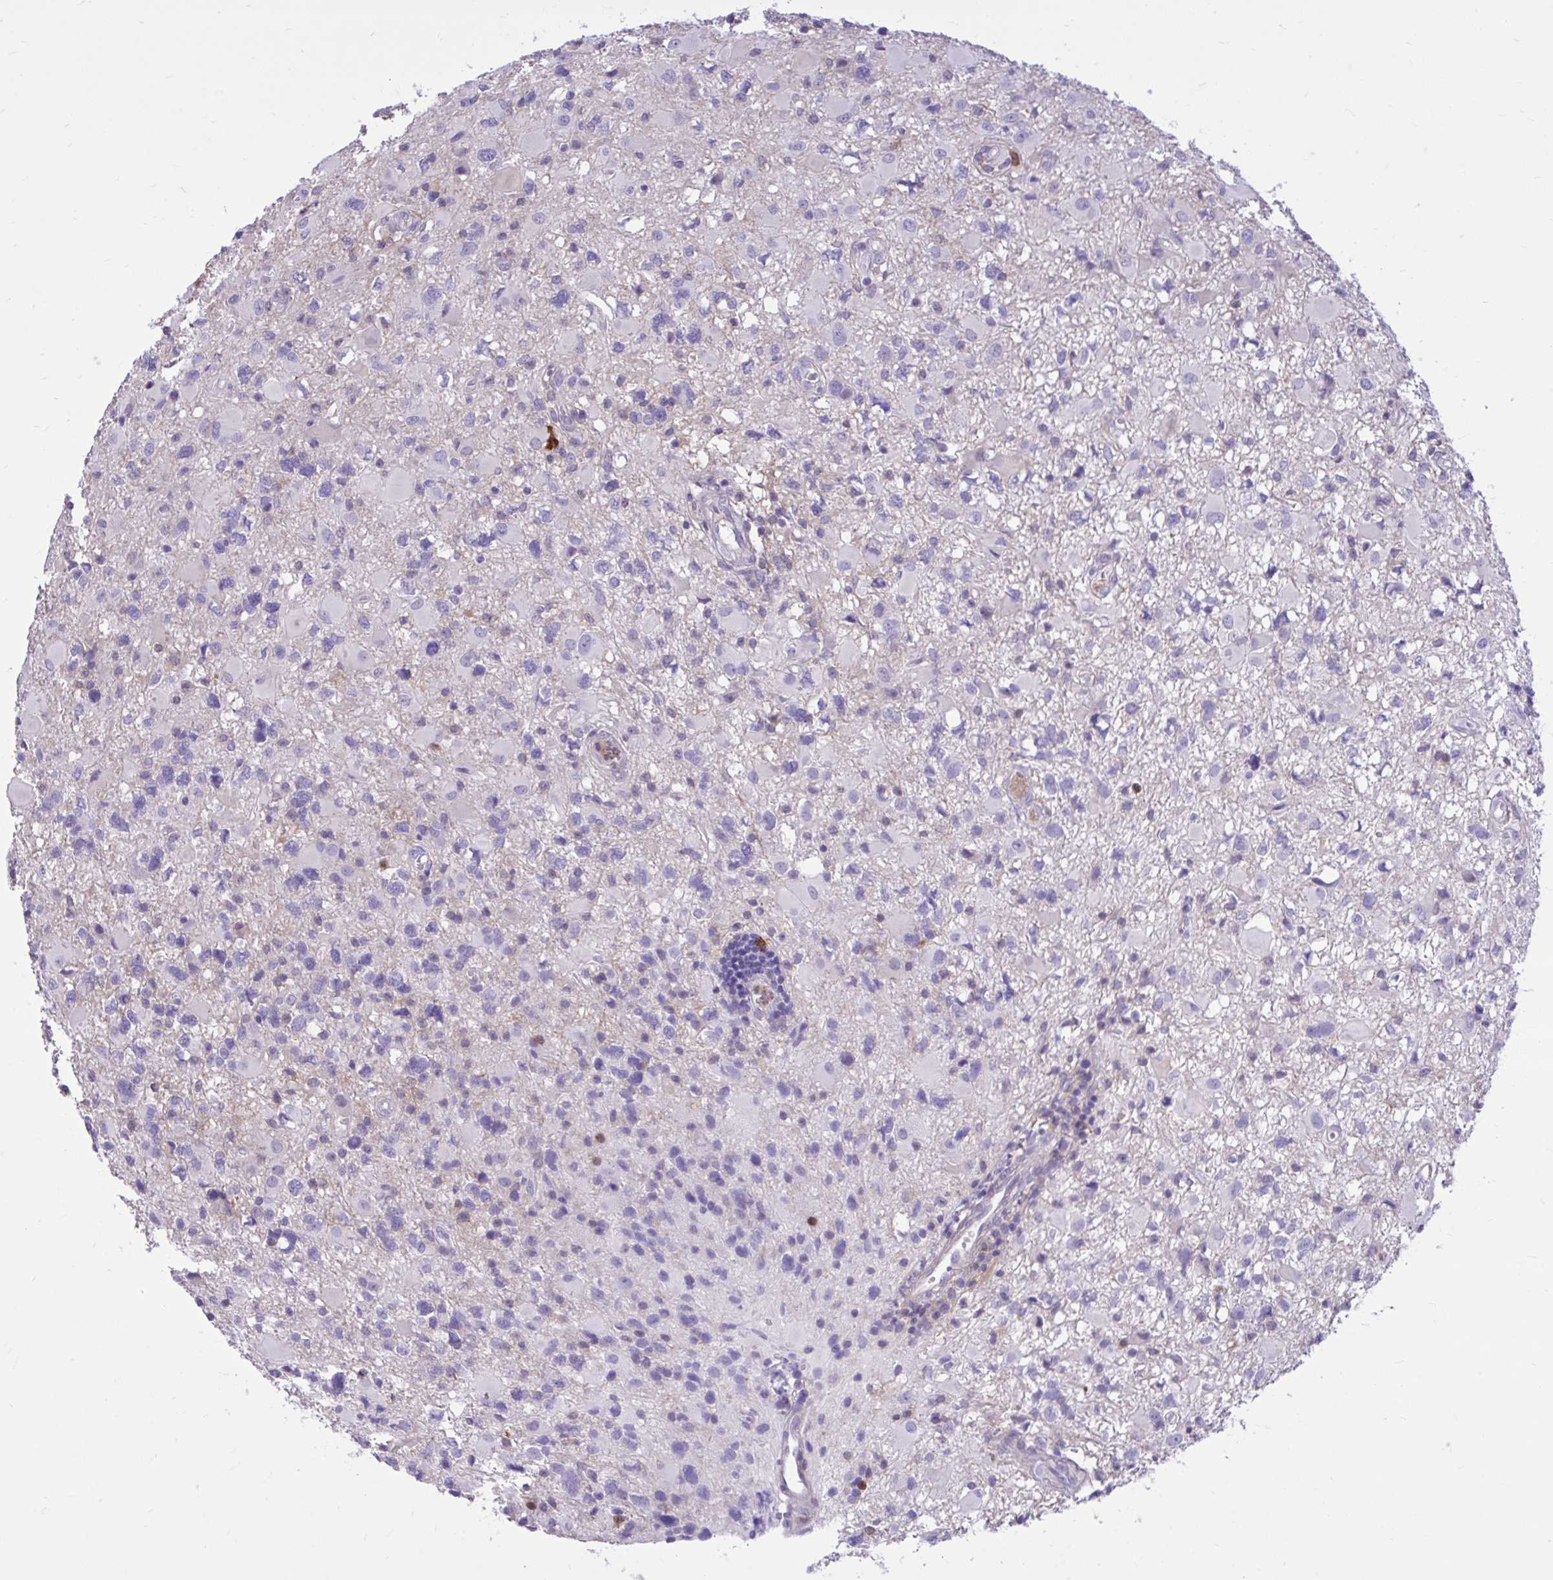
{"staining": {"intensity": "negative", "quantity": "none", "location": "none"}, "tissue": "glioma", "cell_type": "Tumor cells", "image_type": "cancer", "snomed": [{"axis": "morphology", "description": "Glioma, malignant, High grade"}, {"axis": "topography", "description": "Brain"}], "caption": "DAB (3,3'-diaminobenzidine) immunohistochemical staining of glioma demonstrates no significant positivity in tumor cells.", "gene": "TLR7", "patient": {"sex": "male", "age": 54}}